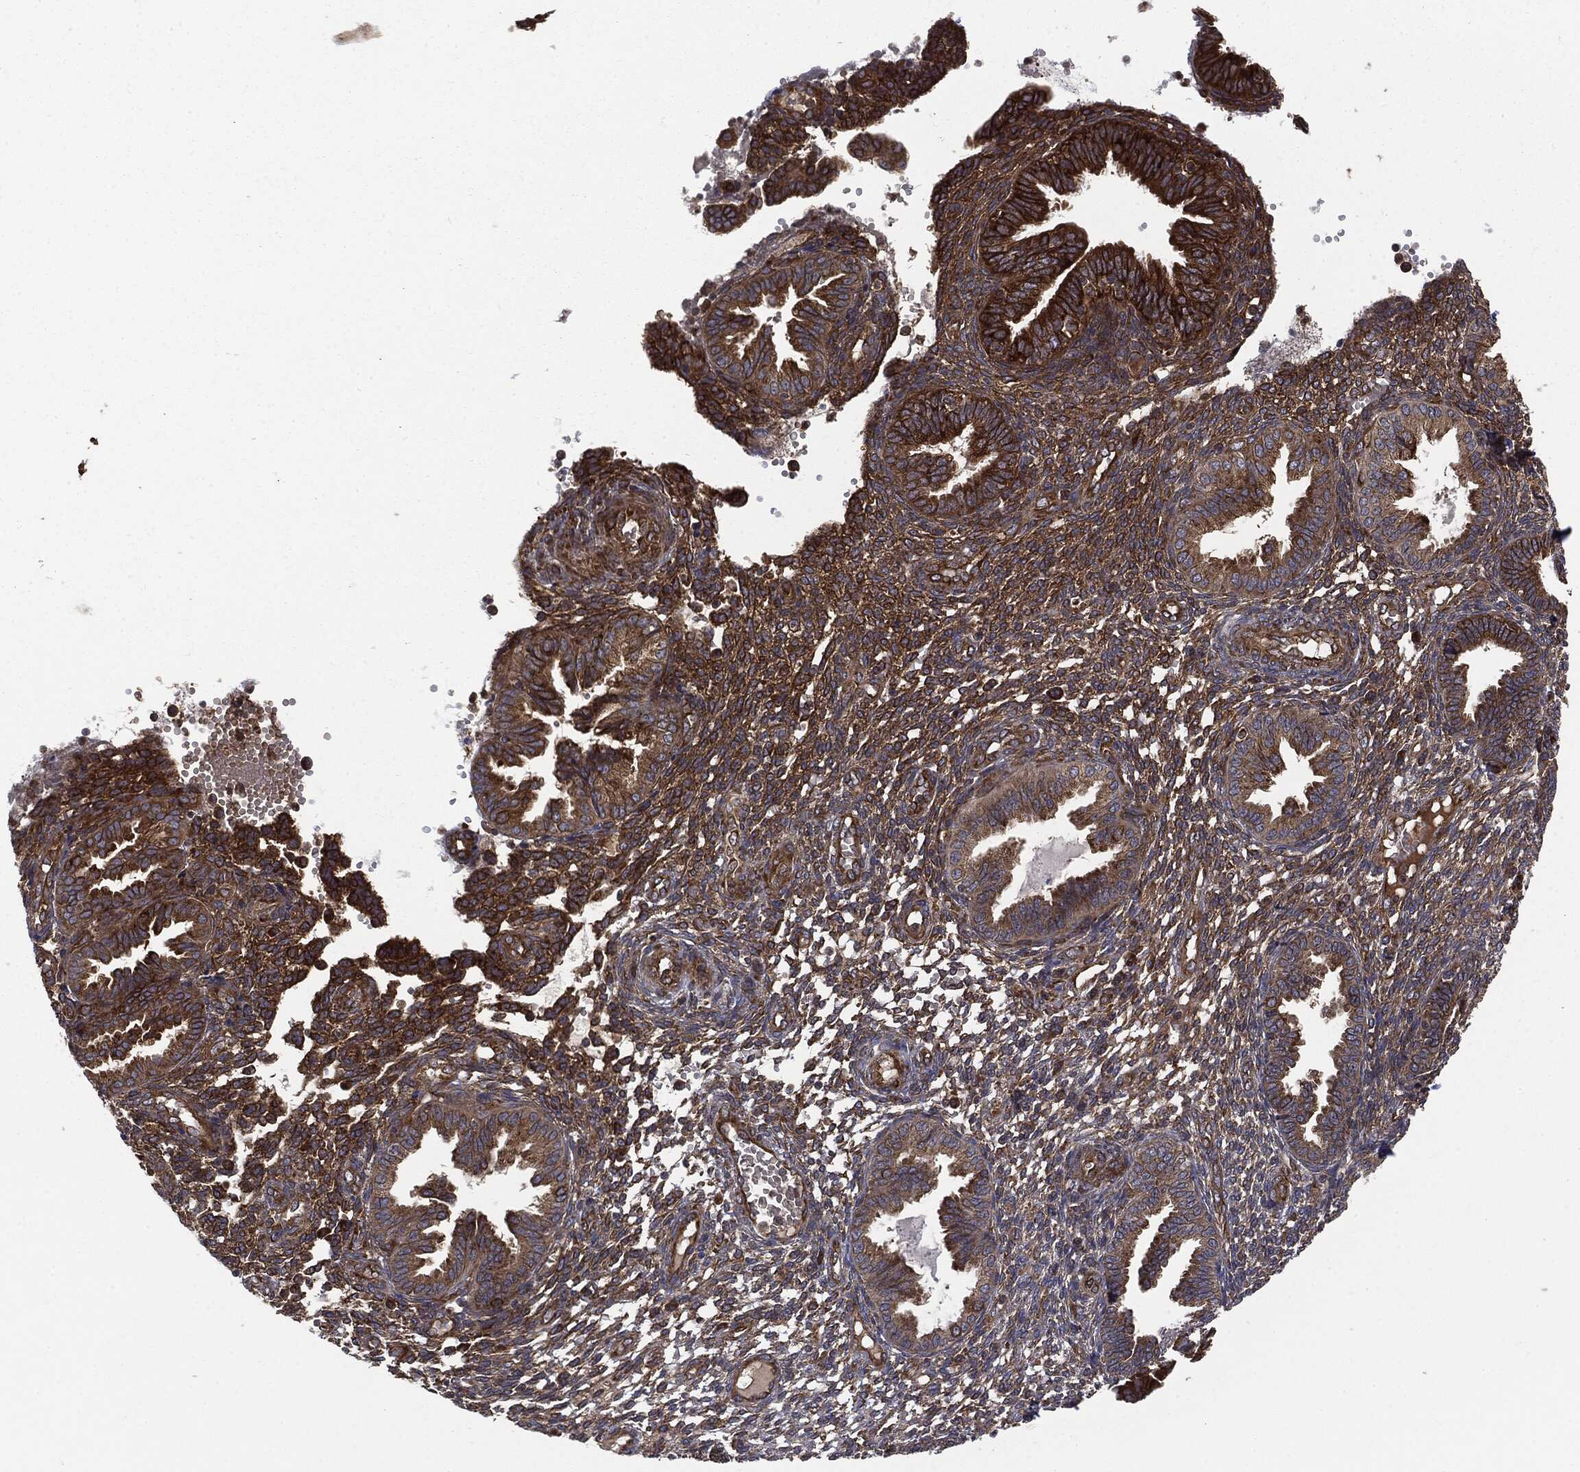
{"staining": {"intensity": "strong", "quantity": "<25%", "location": "cytoplasmic/membranous"}, "tissue": "endometrium", "cell_type": "Cells in endometrial stroma", "image_type": "normal", "snomed": [{"axis": "morphology", "description": "Normal tissue, NOS"}, {"axis": "topography", "description": "Endometrium"}], "caption": "Immunohistochemistry of normal endometrium exhibits medium levels of strong cytoplasmic/membranous expression in approximately <25% of cells in endometrial stroma. (Stains: DAB in brown, nuclei in blue, Microscopy: brightfield microscopy at high magnification).", "gene": "EIF2AK2", "patient": {"sex": "female", "age": 42}}